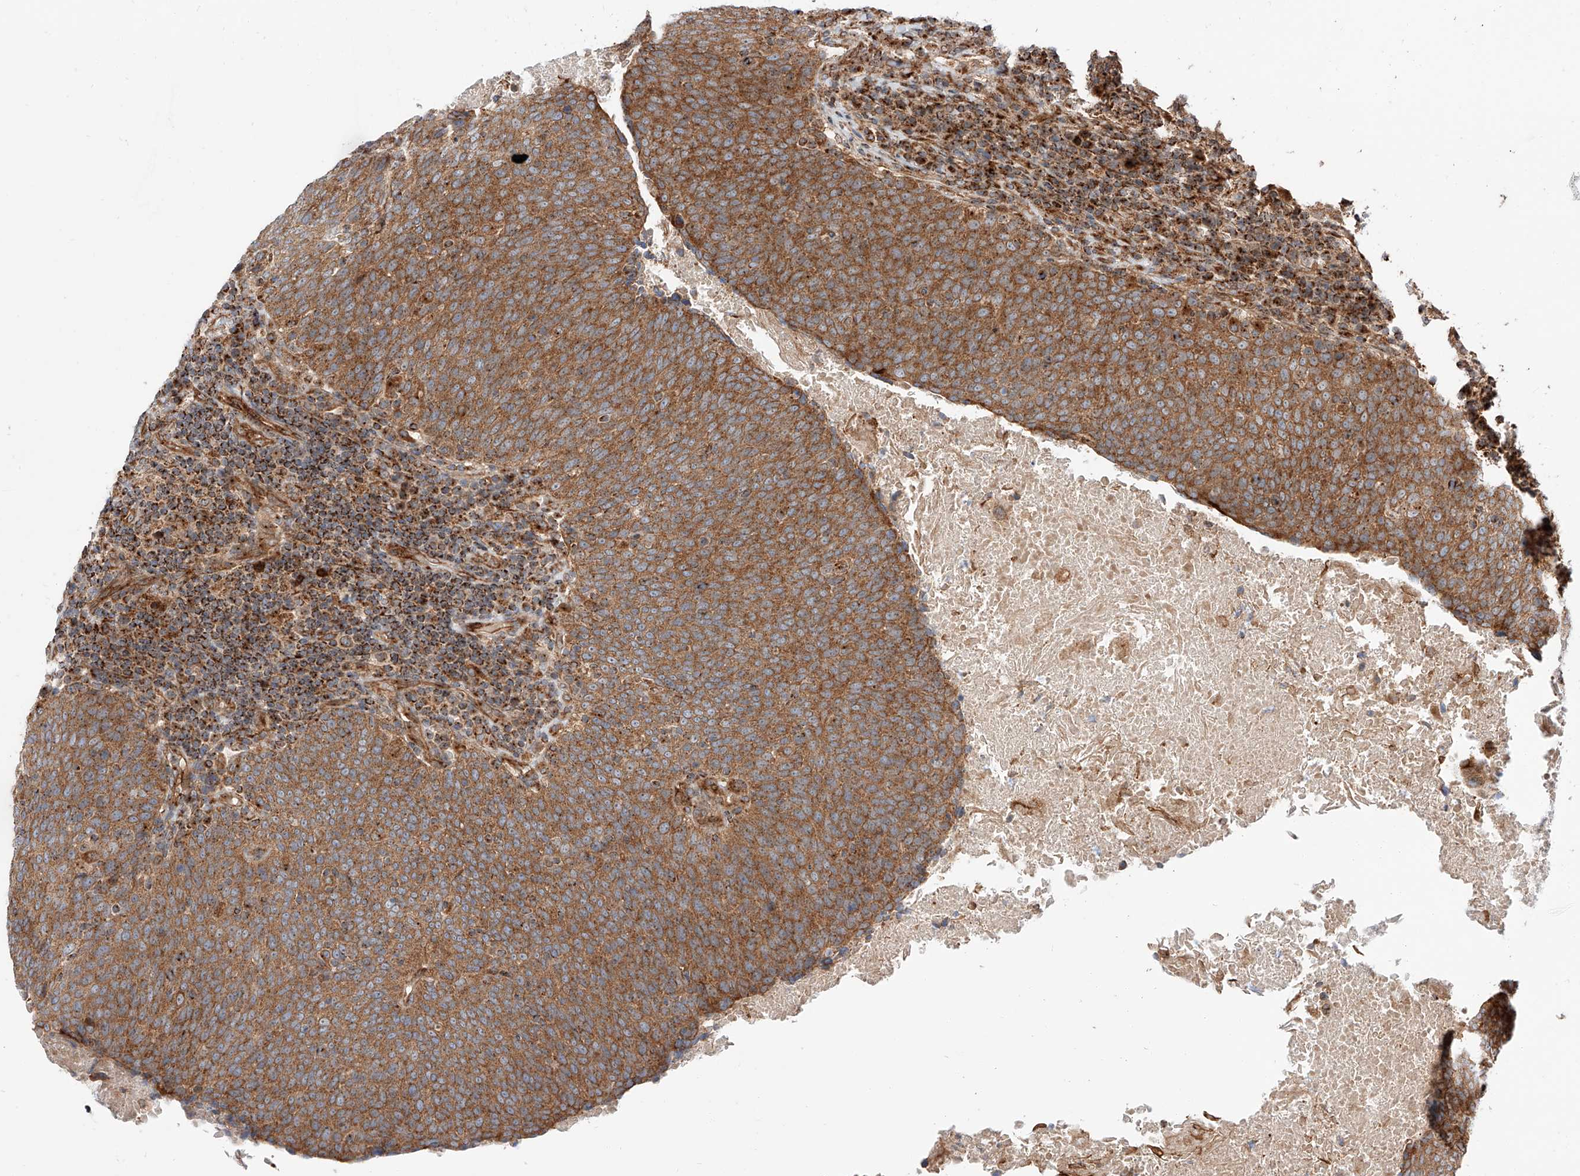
{"staining": {"intensity": "moderate", "quantity": ">75%", "location": "cytoplasmic/membranous"}, "tissue": "head and neck cancer", "cell_type": "Tumor cells", "image_type": "cancer", "snomed": [{"axis": "morphology", "description": "Squamous cell carcinoma, NOS"}, {"axis": "morphology", "description": "Squamous cell carcinoma, metastatic, NOS"}, {"axis": "topography", "description": "Lymph node"}, {"axis": "topography", "description": "Head-Neck"}], "caption": "Metastatic squamous cell carcinoma (head and neck) was stained to show a protein in brown. There is medium levels of moderate cytoplasmic/membranous staining in about >75% of tumor cells.", "gene": "ISCA2", "patient": {"sex": "male", "age": 62}}